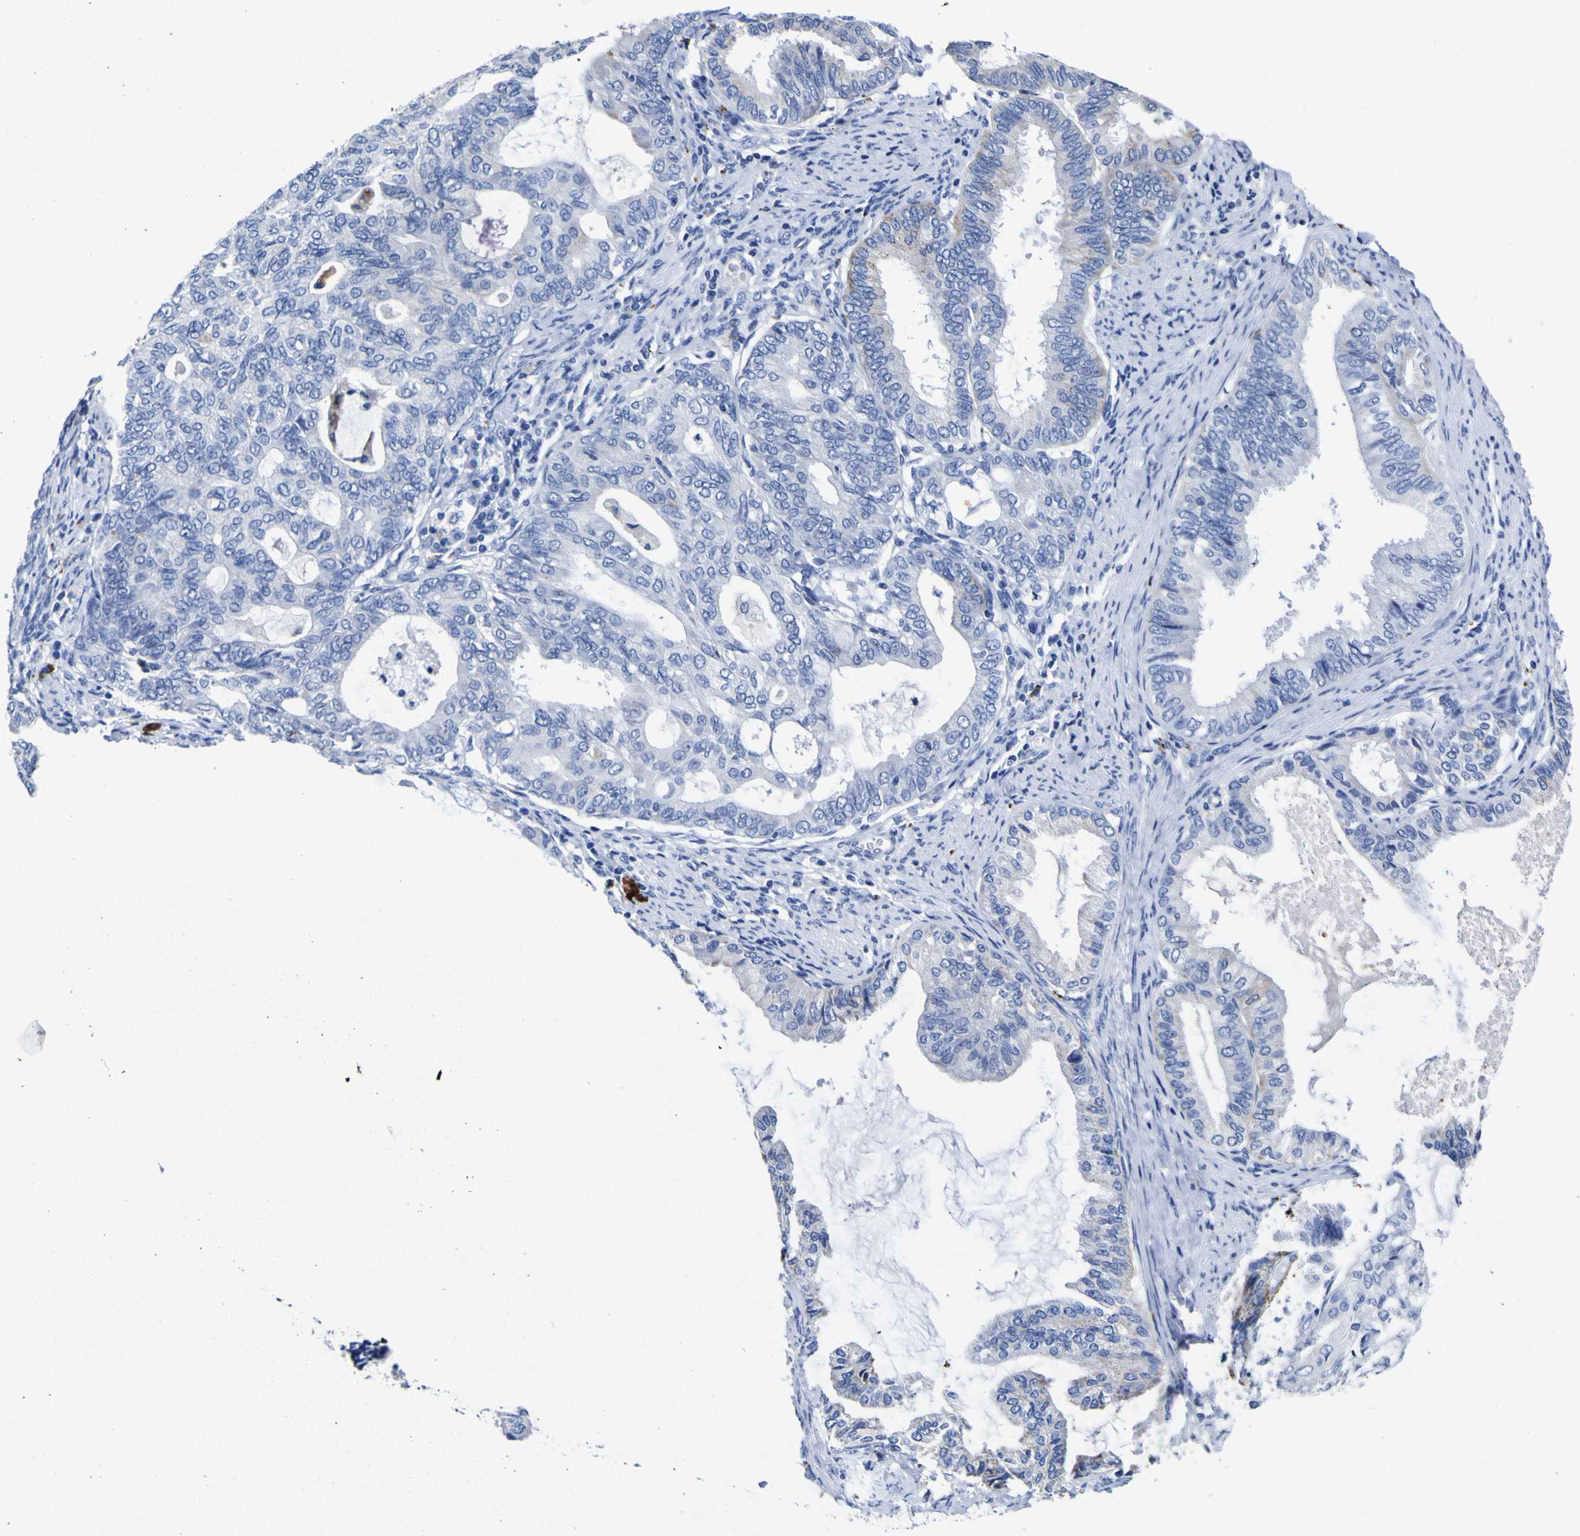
{"staining": {"intensity": "negative", "quantity": "none", "location": "none"}, "tissue": "endometrial cancer", "cell_type": "Tumor cells", "image_type": "cancer", "snomed": [{"axis": "morphology", "description": "Adenocarcinoma, NOS"}, {"axis": "topography", "description": "Endometrium"}], "caption": "High power microscopy photomicrograph of an IHC photomicrograph of endometrial cancer, revealing no significant expression in tumor cells.", "gene": "HLA-DQA1", "patient": {"sex": "female", "age": 86}}